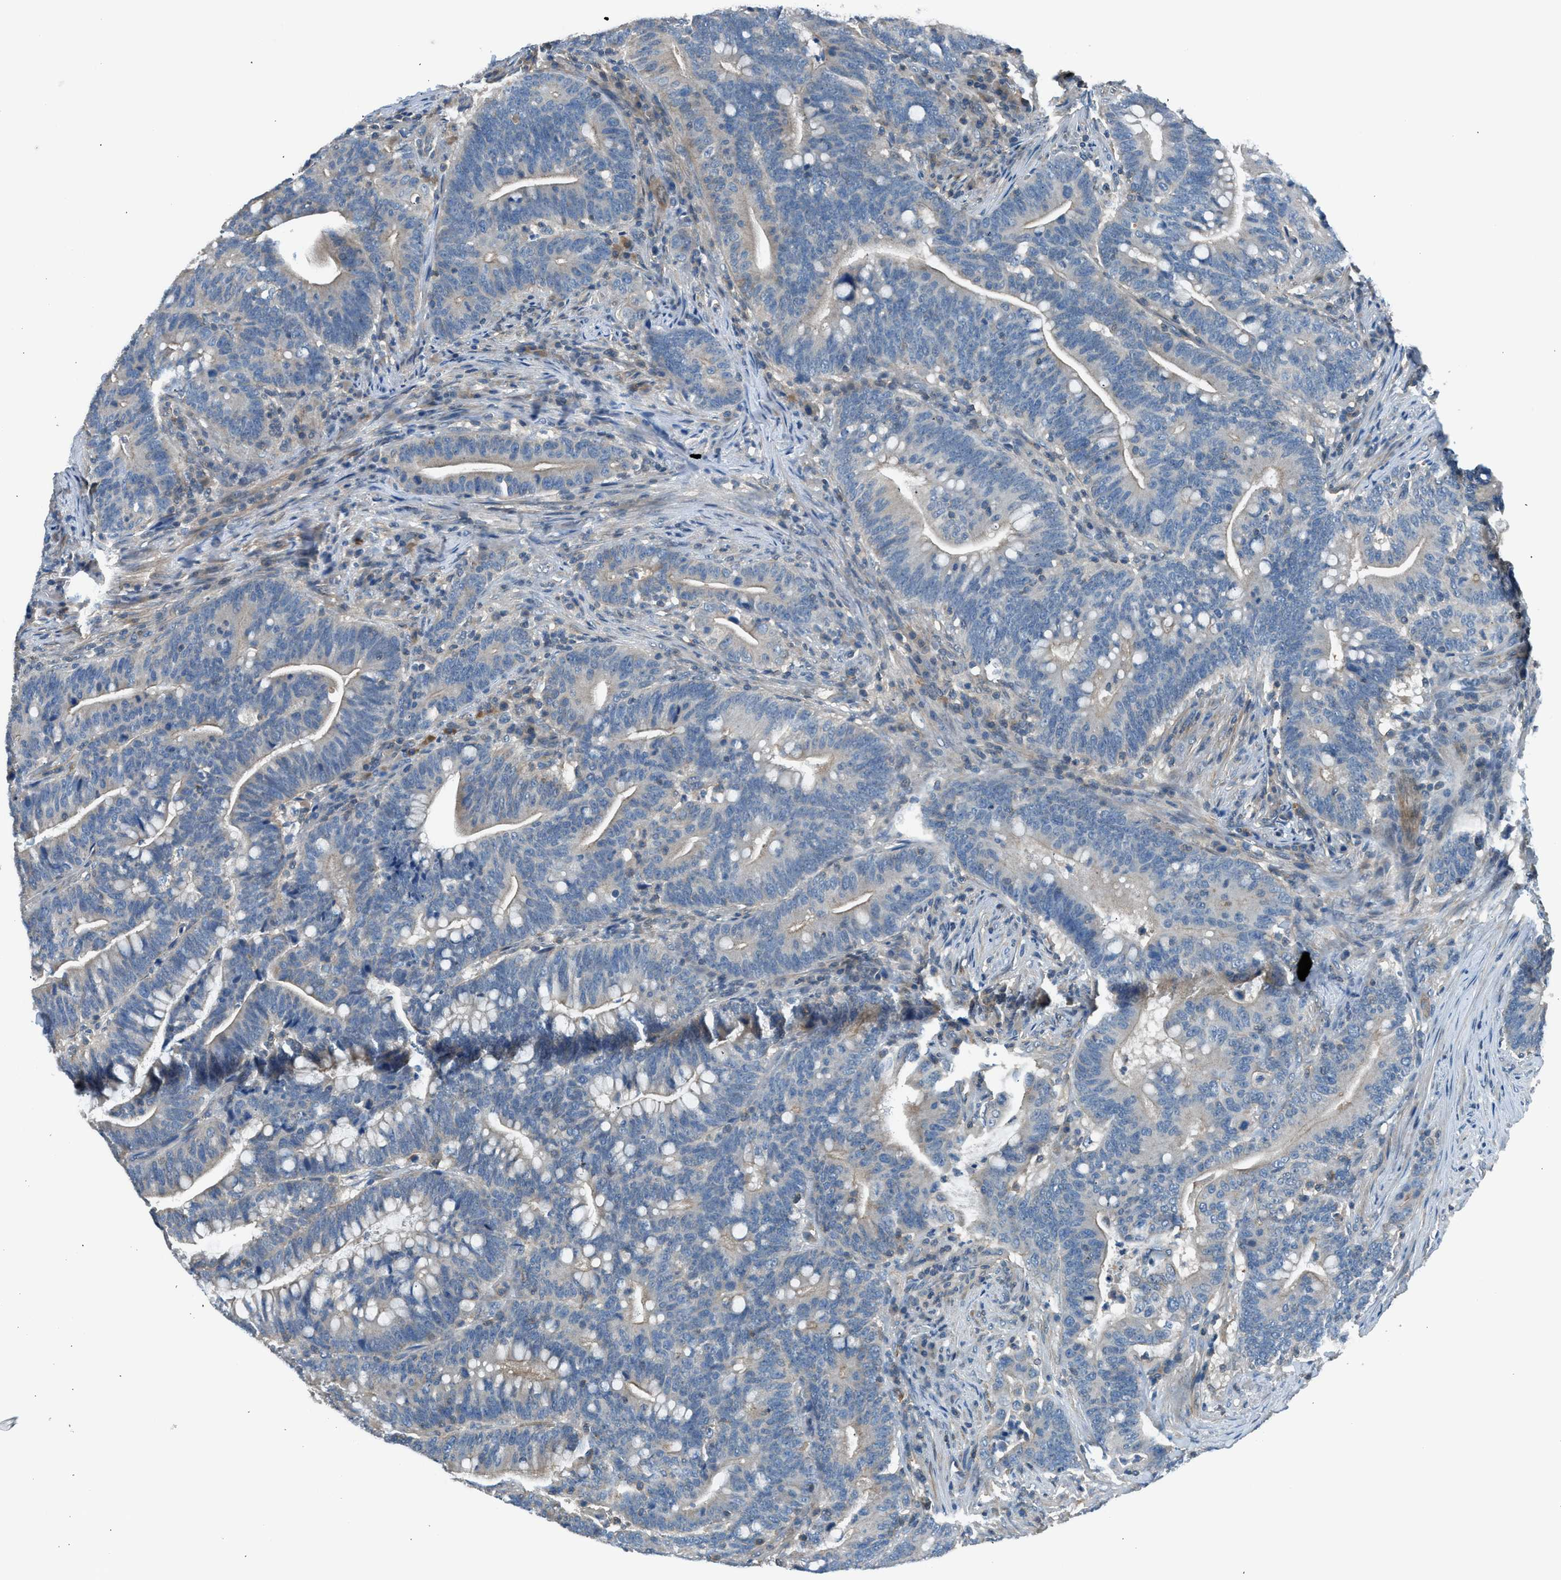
{"staining": {"intensity": "negative", "quantity": "none", "location": "none"}, "tissue": "colorectal cancer", "cell_type": "Tumor cells", "image_type": "cancer", "snomed": [{"axis": "morphology", "description": "Normal tissue, NOS"}, {"axis": "morphology", "description": "Adenocarcinoma, NOS"}, {"axis": "topography", "description": "Colon"}], "caption": "High magnification brightfield microscopy of colorectal cancer (adenocarcinoma) stained with DAB (3,3'-diaminobenzidine) (brown) and counterstained with hematoxylin (blue): tumor cells show no significant expression.", "gene": "LMLN", "patient": {"sex": "female", "age": 66}}